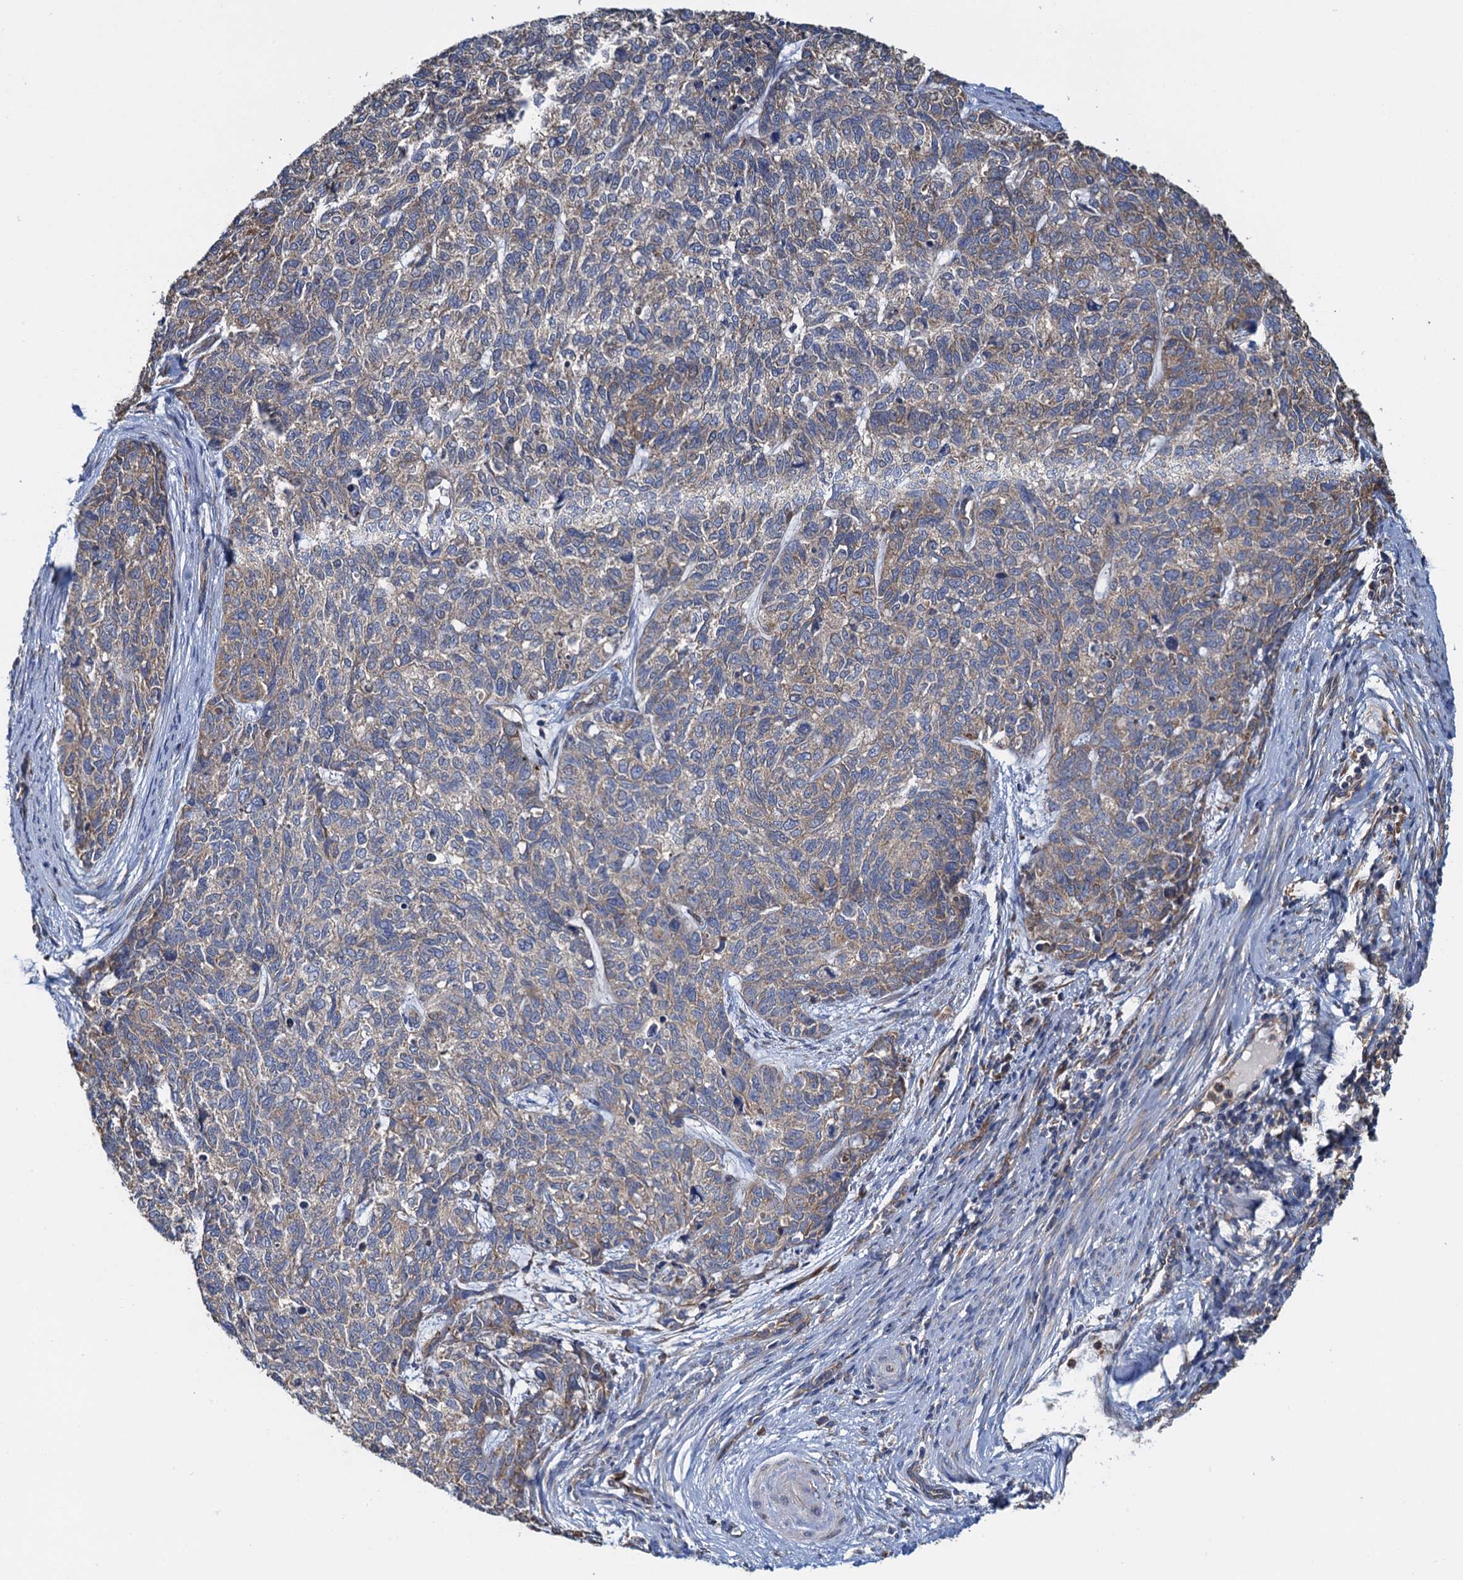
{"staining": {"intensity": "moderate", "quantity": "25%-75%", "location": "cytoplasmic/membranous"}, "tissue": "cervical cancer", "cell_type": "Tumor cells", "image_type": "cancer", "snomed": [{"axis": "morphology", "description": "Squamous cell carcinoma, NOS"}, {"axis": "topography", "description": "Cervix"}], "caption": "Protein staining exhibits moderate cytoplasmic/membranous positivity in approximately 25%-75% of tumor cells in cervical cancer.", "gene": "ADCY9", "patient": {"sex": "female", "age": 63}}